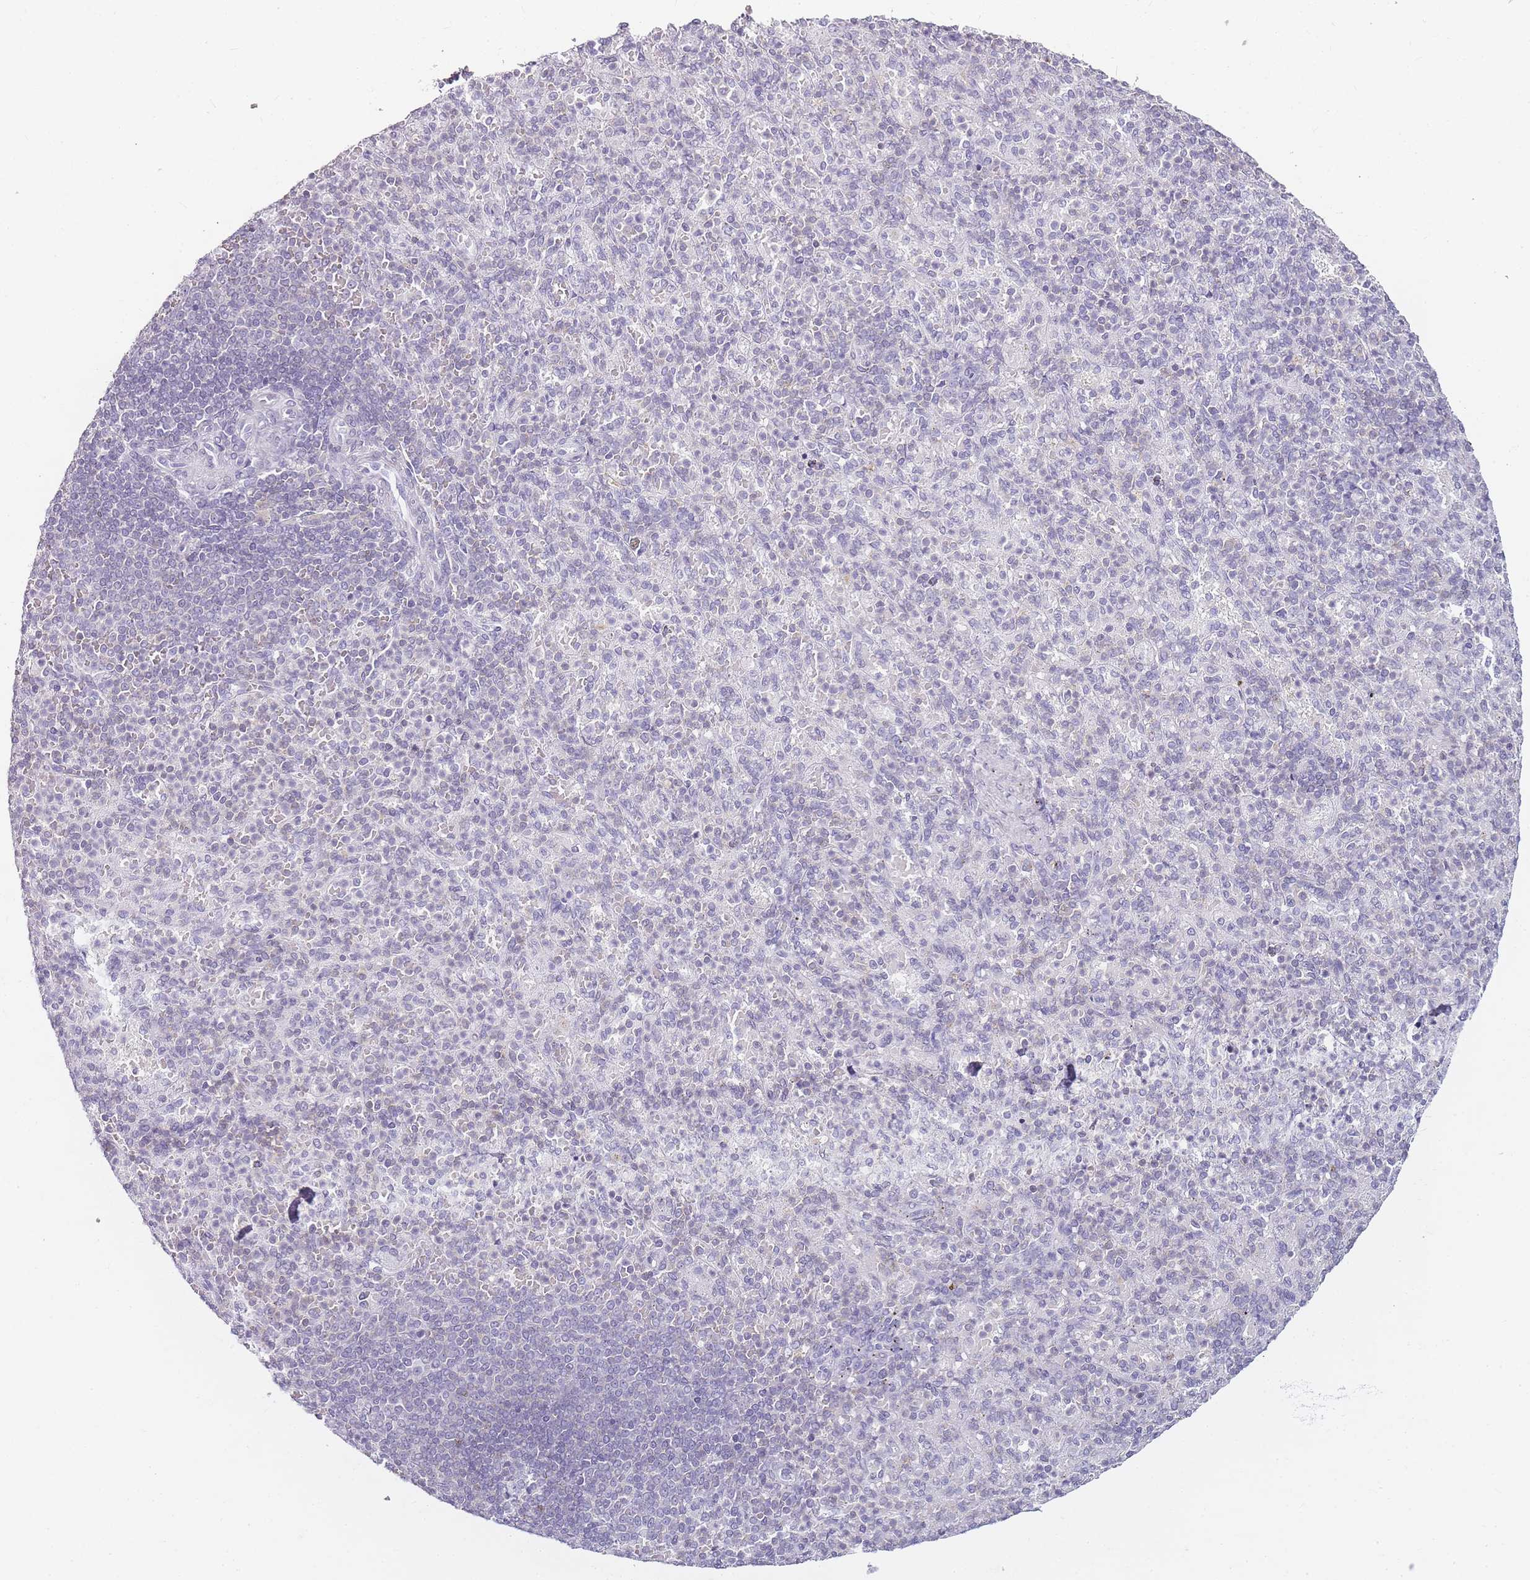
{"staining": {"intensity": "negative", "quantity": "none", "location": "none"}, "tissue": "spleen", "cell_type": "Cells in red pulp", "image_type": "normal", "snomed": [{"axis": "morphology", "description": "Normal tissue, NOS"}, {"axis": "topography", "description": "Spleen"}], "caption": "Cells in red pulp show no significant positivity in unremarkable spleen. The staining is performed using DAB brown chromogen with nuclei counter-stained in using hematoxylin.", "gene": "JAKMIP1", "patient": {"sex": "female", "age": 74}}